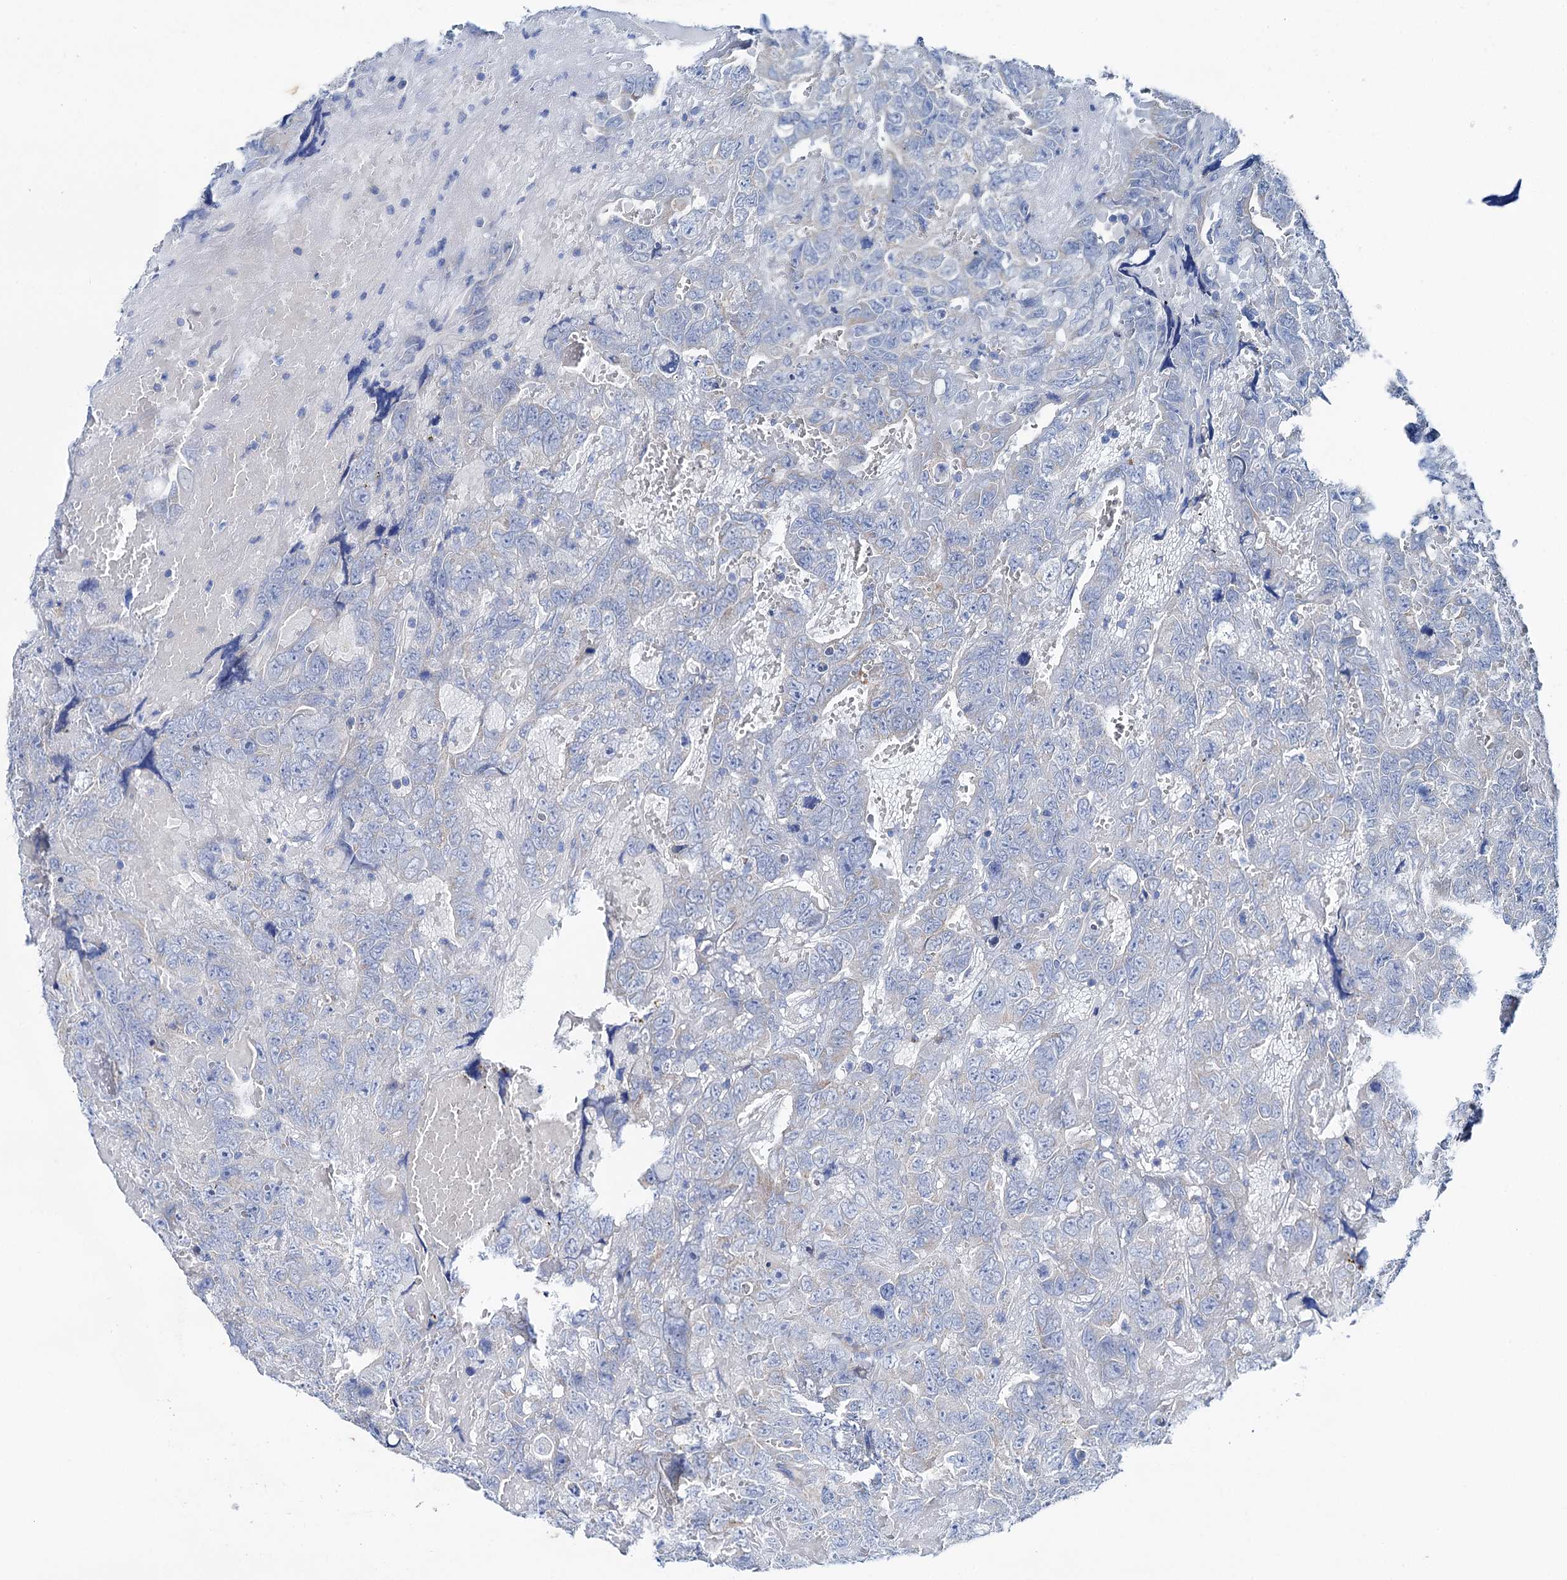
{"staining": {"intensity": "negative", "quantity": "none", "location": "none"}, "tissue": "testis cancer", "cell_type": "Tumor cells", "image_type": "cancer", "snomed": [{"axis": "morphology", "description": "Carcinoma, Embryonal, NOS"}, {"axis": "topography", "description": "Testis"}], "caption": "Immunohistochemistry micrograph of neoplastic tissue: embryonal carcinoma (testis) stained with DAB exhibits no significant protein expression in tumor cells.", "gene": "SHROOM1", "patient": {"sex": "male", "age": 45}}